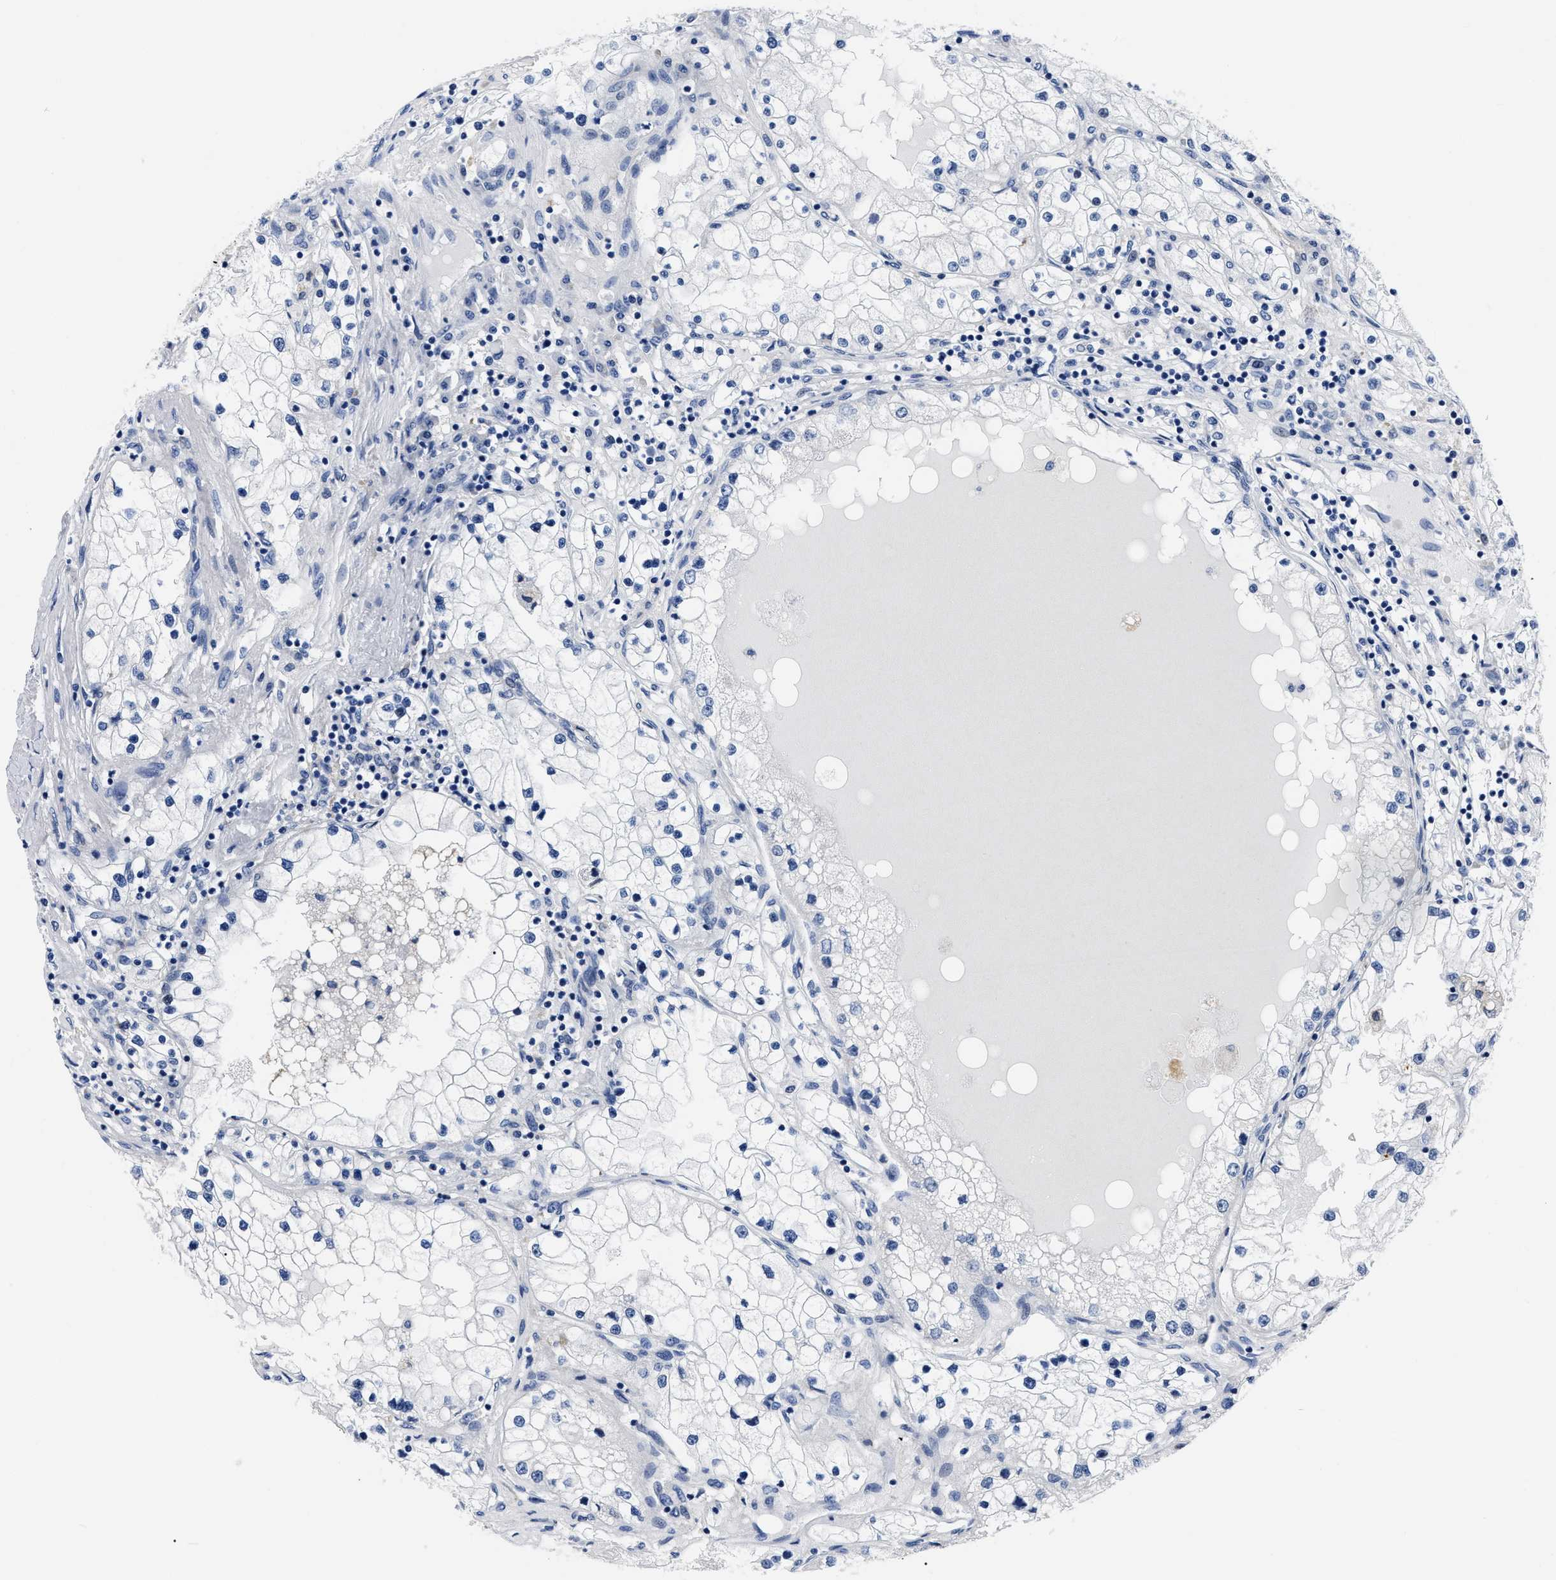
{"staining": {"intensity": "negative", "quantity": "none", "location": "none"}, "tissue": "renal cancer", "cell_type": "Tumor cells", "image_type": "cancer", "snomed": [{"axis": "morphology", "description": "Adenocarcinoma, NOS"}, {"axis": "topography", "description": "Kidney"}], "caption": "Tumor cells show no significant staining in renal adenocarcinoma.", "gene": "MOV10L1", "patient": {"sex": "male", "age": 68}}